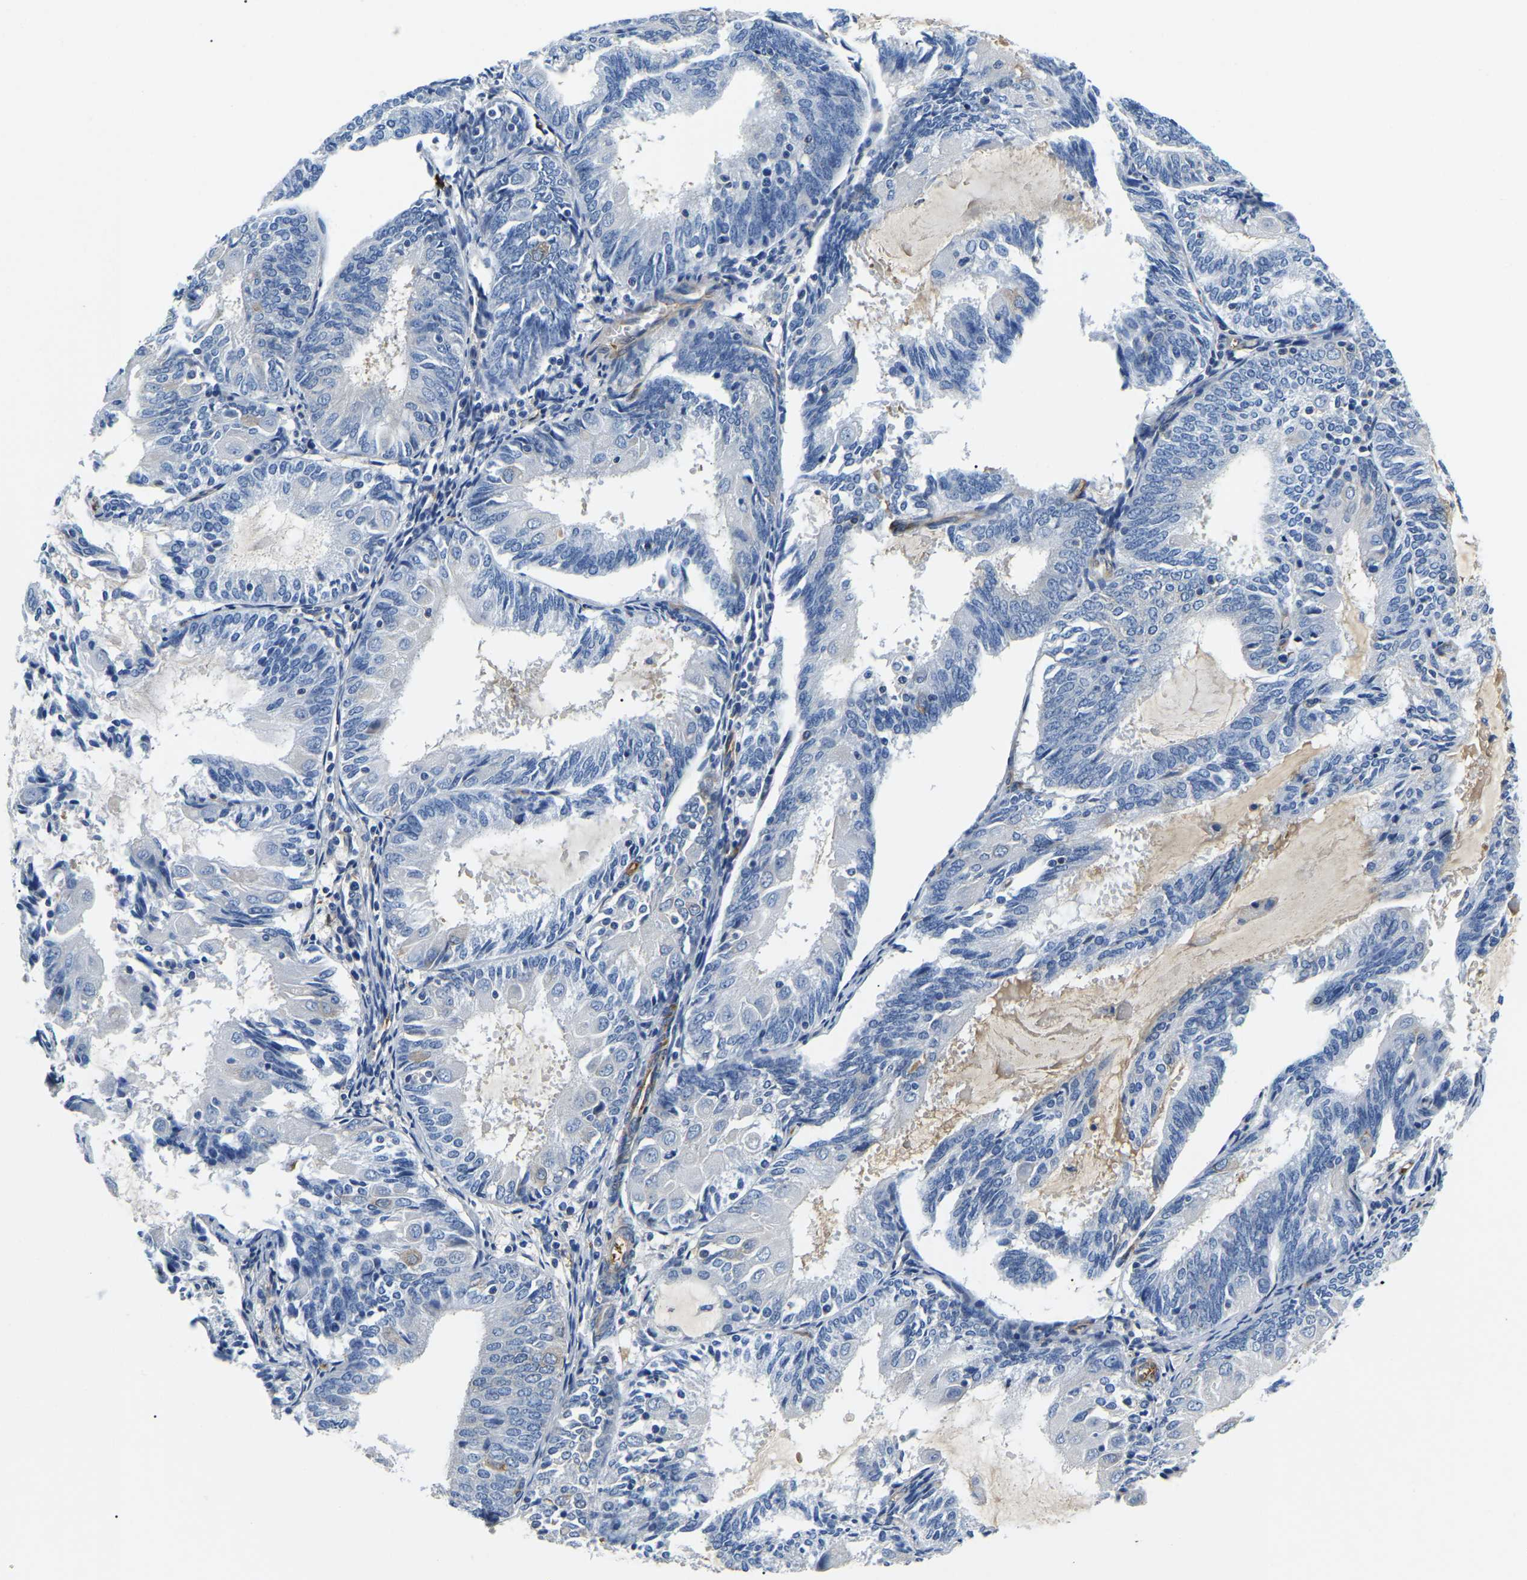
{"staining": {"intensity": "negative", "quantity": "none", "location": "none"}, "tissue": "endometrial cancer", "cell_type": "Tumor cells", "image_type": "cancer", "snomed": [{"axis": "morphology", "description": "Adenocarcinoma, NOS"}, {"axis": "topography", "description": "Endometrium"}], "caption": "A high-resolution micrograph shows immunohistochemistry (IHC) staining of endometrial cancer, which shows no significant expression in tumor cells.", "gene": "DUSP8", "patient": {"sex": "female", "age": 81}}